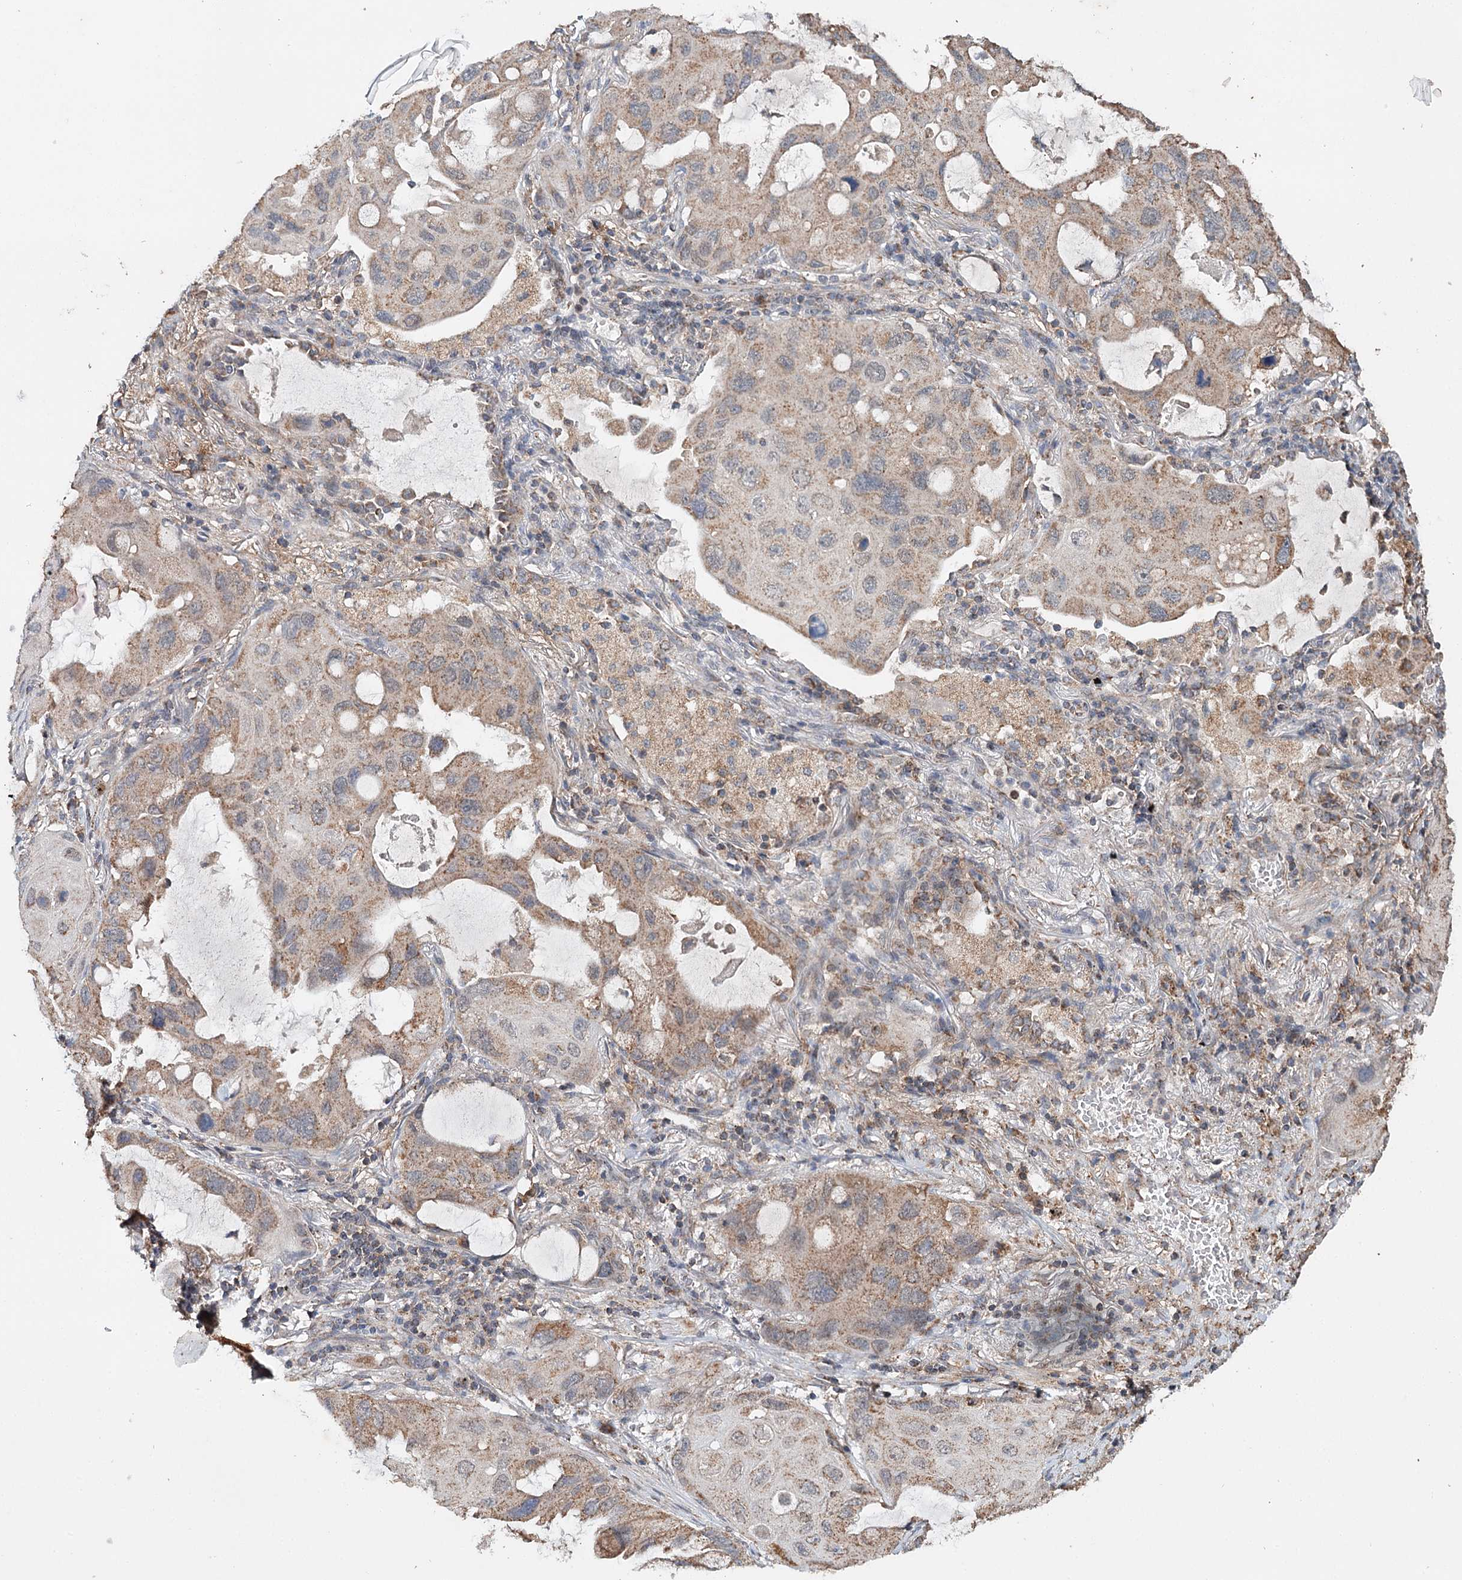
{"staining": {"intensity": "weak", "quantity": ">75%", "location": "cytoplasmic/membranous"}, "tissue": "lung cancer", "cell_type": "Tumor cells", "image_type": "cancer", "snomed": [{"axis": "morphology", "description": "Squamous cell carcinoma, NOS"}, {"axis": "topography", "description": "Lung"}], "caption": "Lung cancer was stained to show a protein in brown. There is low levels of weak cytoplasmic/membranous staining in about >75% of tumor cells.", "gene": "PIK3CB", "patient": {"sex": "female", "age": 73}}